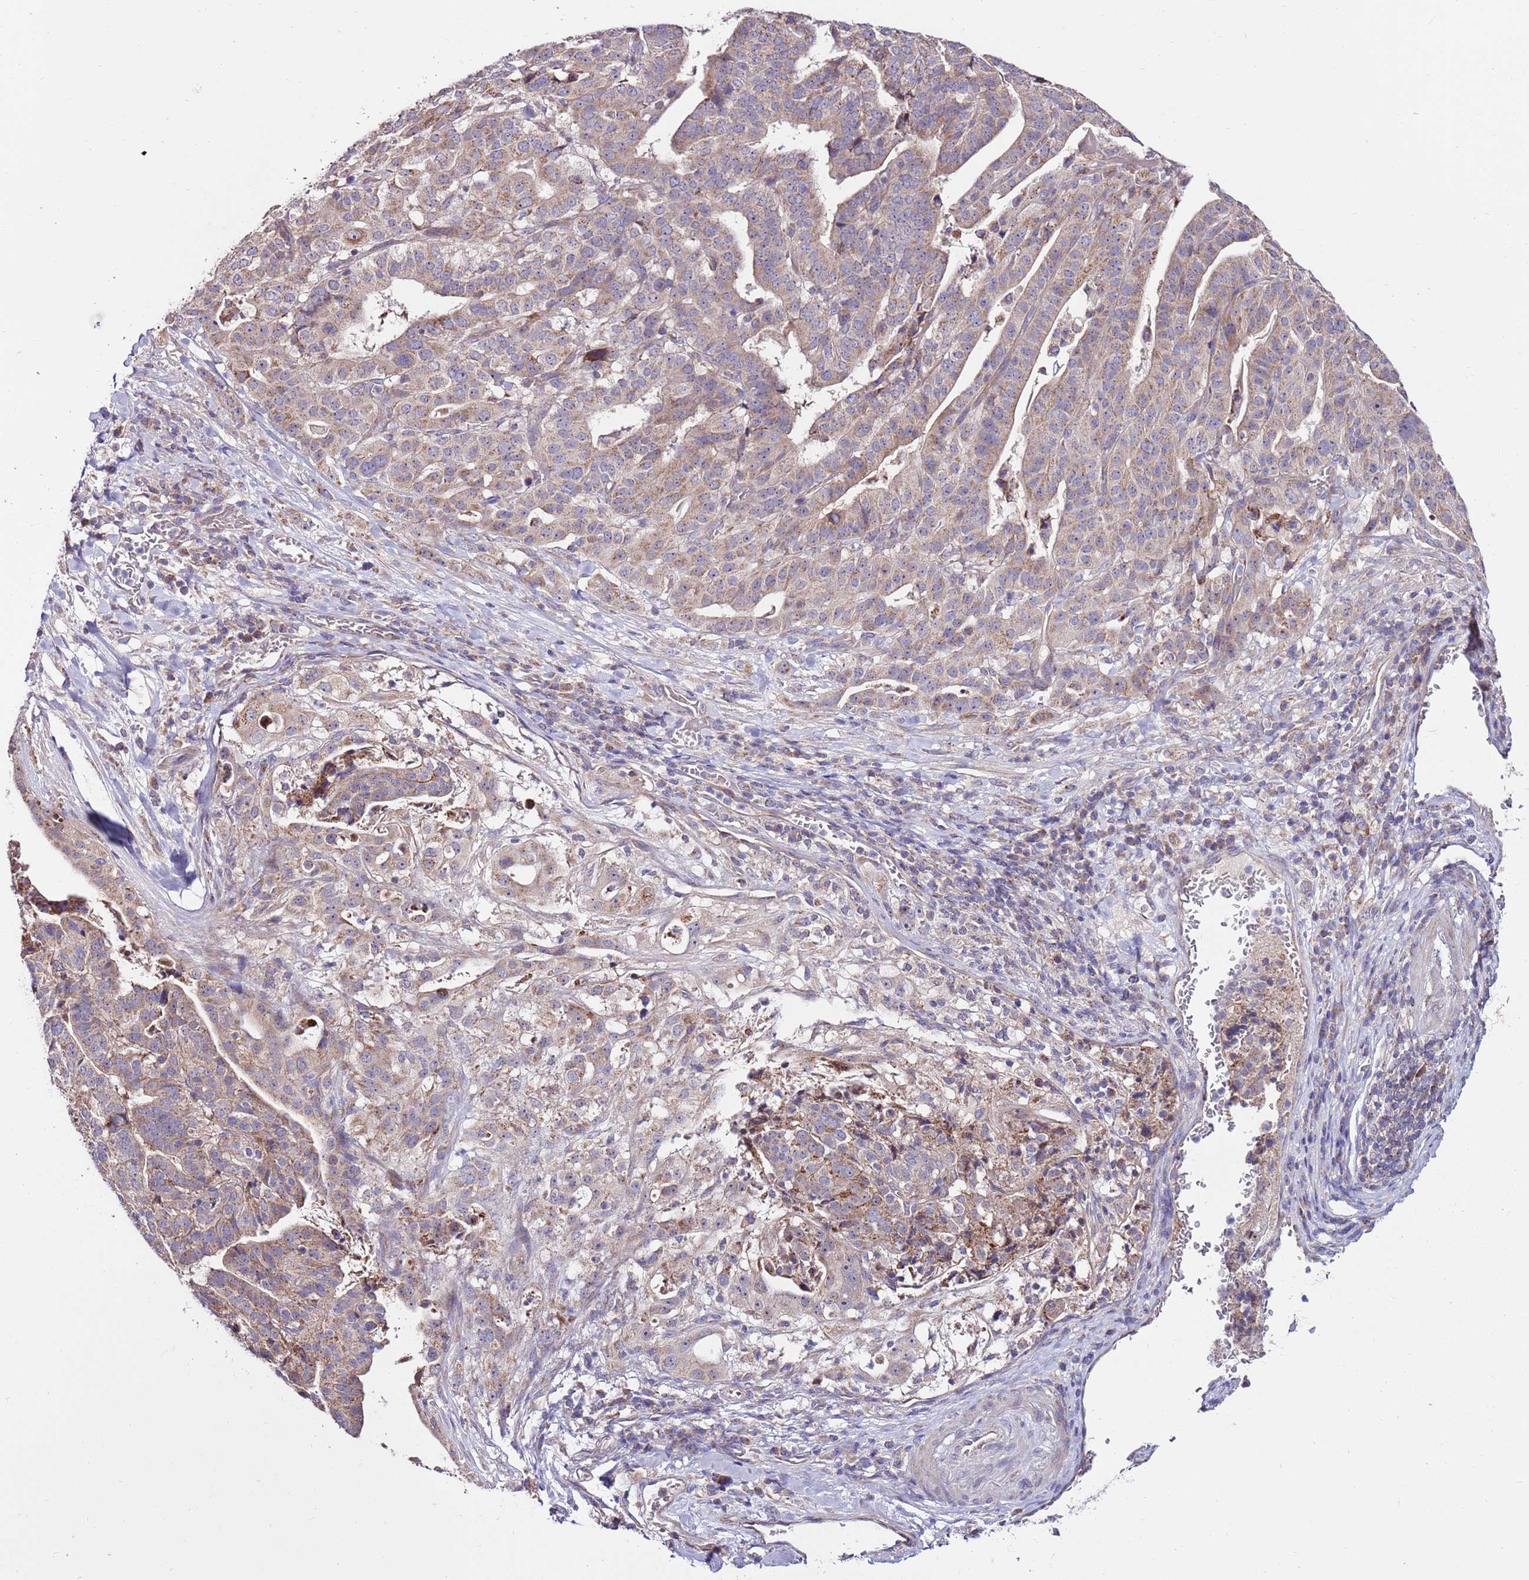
{"staining": {"intensity": "moderate", "quantity": "25%-75%", "location": "cytoplasmic/membranous"}, "tissue": "stomach cancer", "cell_type": "Tumor cells", "image_type": "cancer", "snomed": [{"axis": "morphology", "description": "Adenocarcinoma, NOS"}, {"axis": "topography", "description": "Stomach"}], "caption": "A photomicrograph of stomach adenocarcinoma stained for a protein shows moderate cytoplasmic/membranous brown staining in tumor cells.", "gene": "SMG1", "patient": {"sex": "male", "age": 48}}